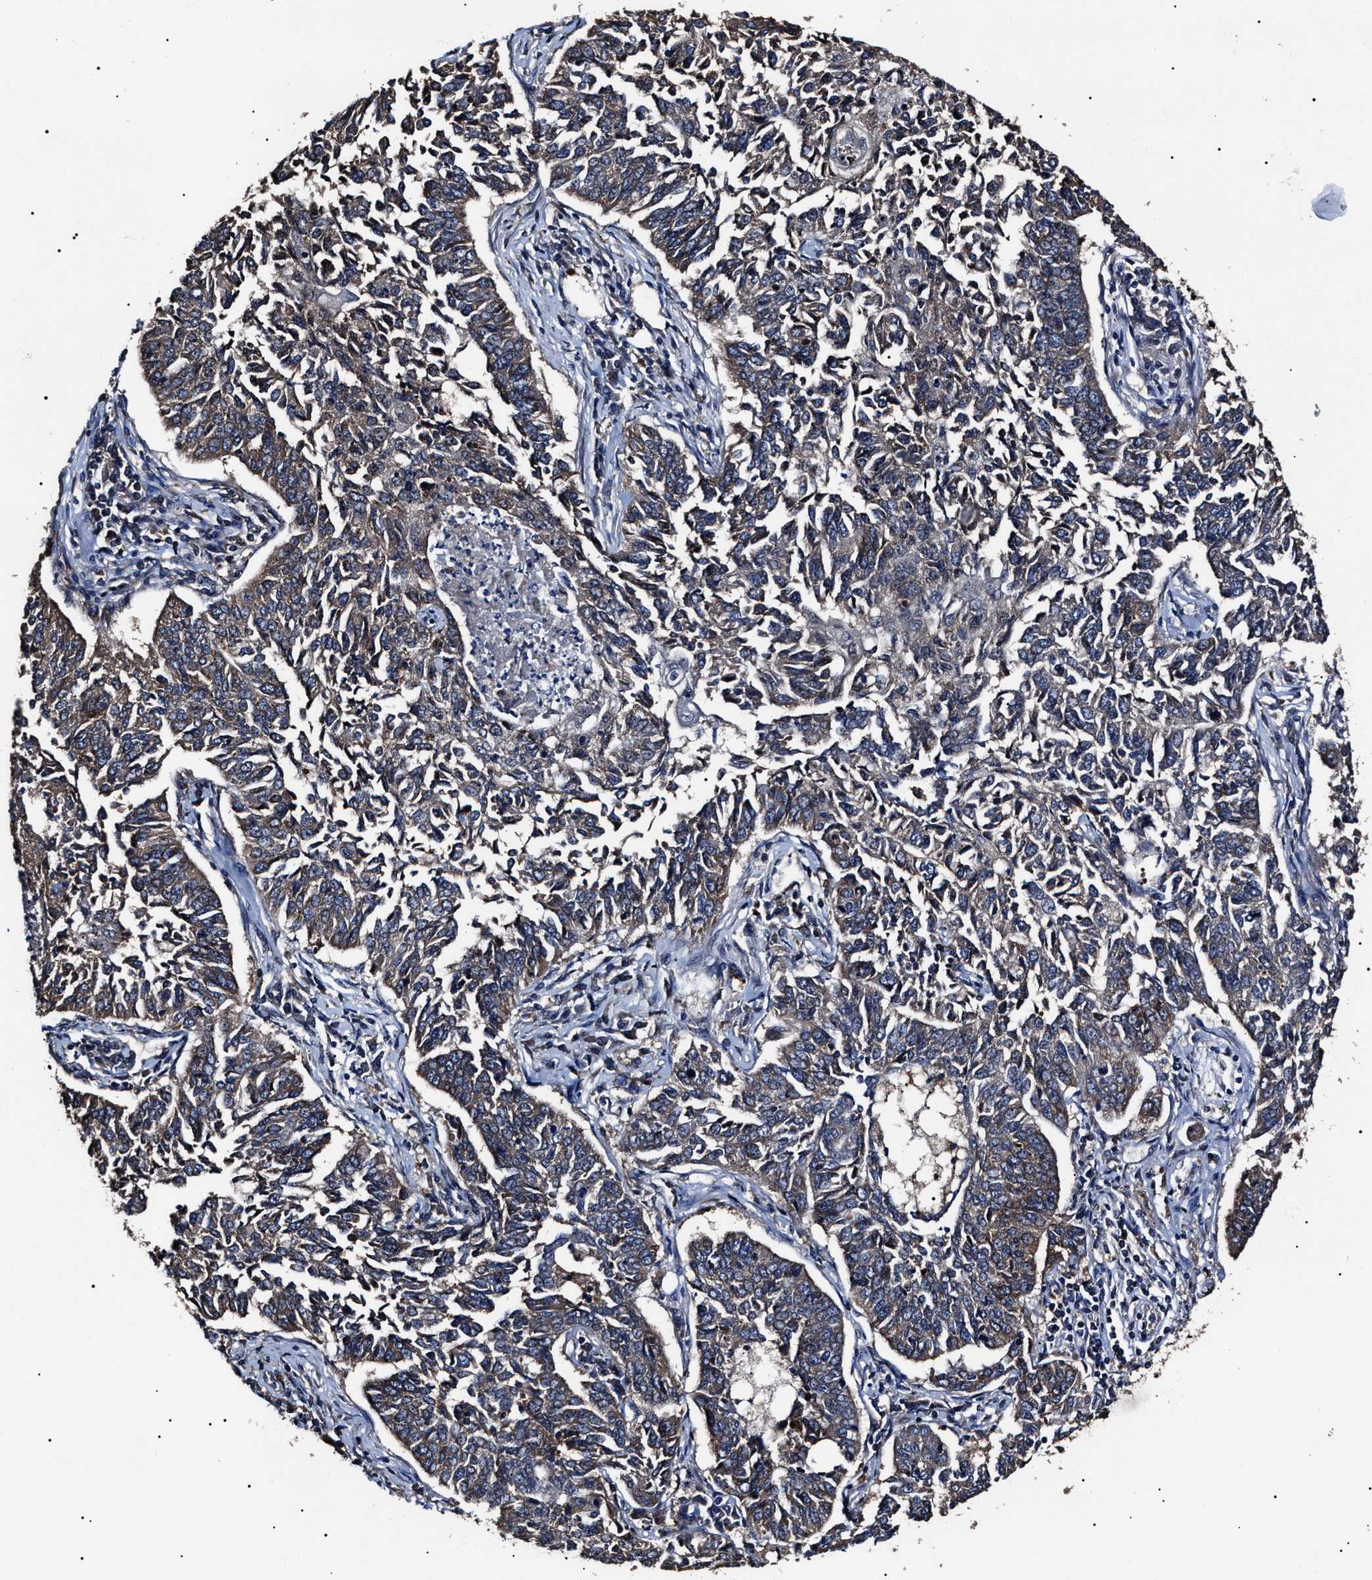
{"staining": {"intensity": "weak", "quantity": ">75%", "location": "cytoplasmic/membranous"}, "tissue": "lung cancer", "cell_type": "Tumor cells", "image_type": "cancer", "snomed": [{"axis": "morphology", "description": "Normal tissue, NOS"}, {"axis": "morphology", "description": "Squamous cell carcinoma, NOS"}, {"axis": "topography", "description": "Cartilage tissue"}, {"axis": "topography", "description": "Bronchus"}, {"axis": "topography", "description": "Lung"}], "caption": "High-power microscopy captured an immunohistochemistry (IHC) photomicrograph of lung cancer, revealing weak cytoplasmic/membranous positivity in approximately >75% of tumor cells.", "gene": "CCT8", "patient": {"sex": "female", "age": 49}}